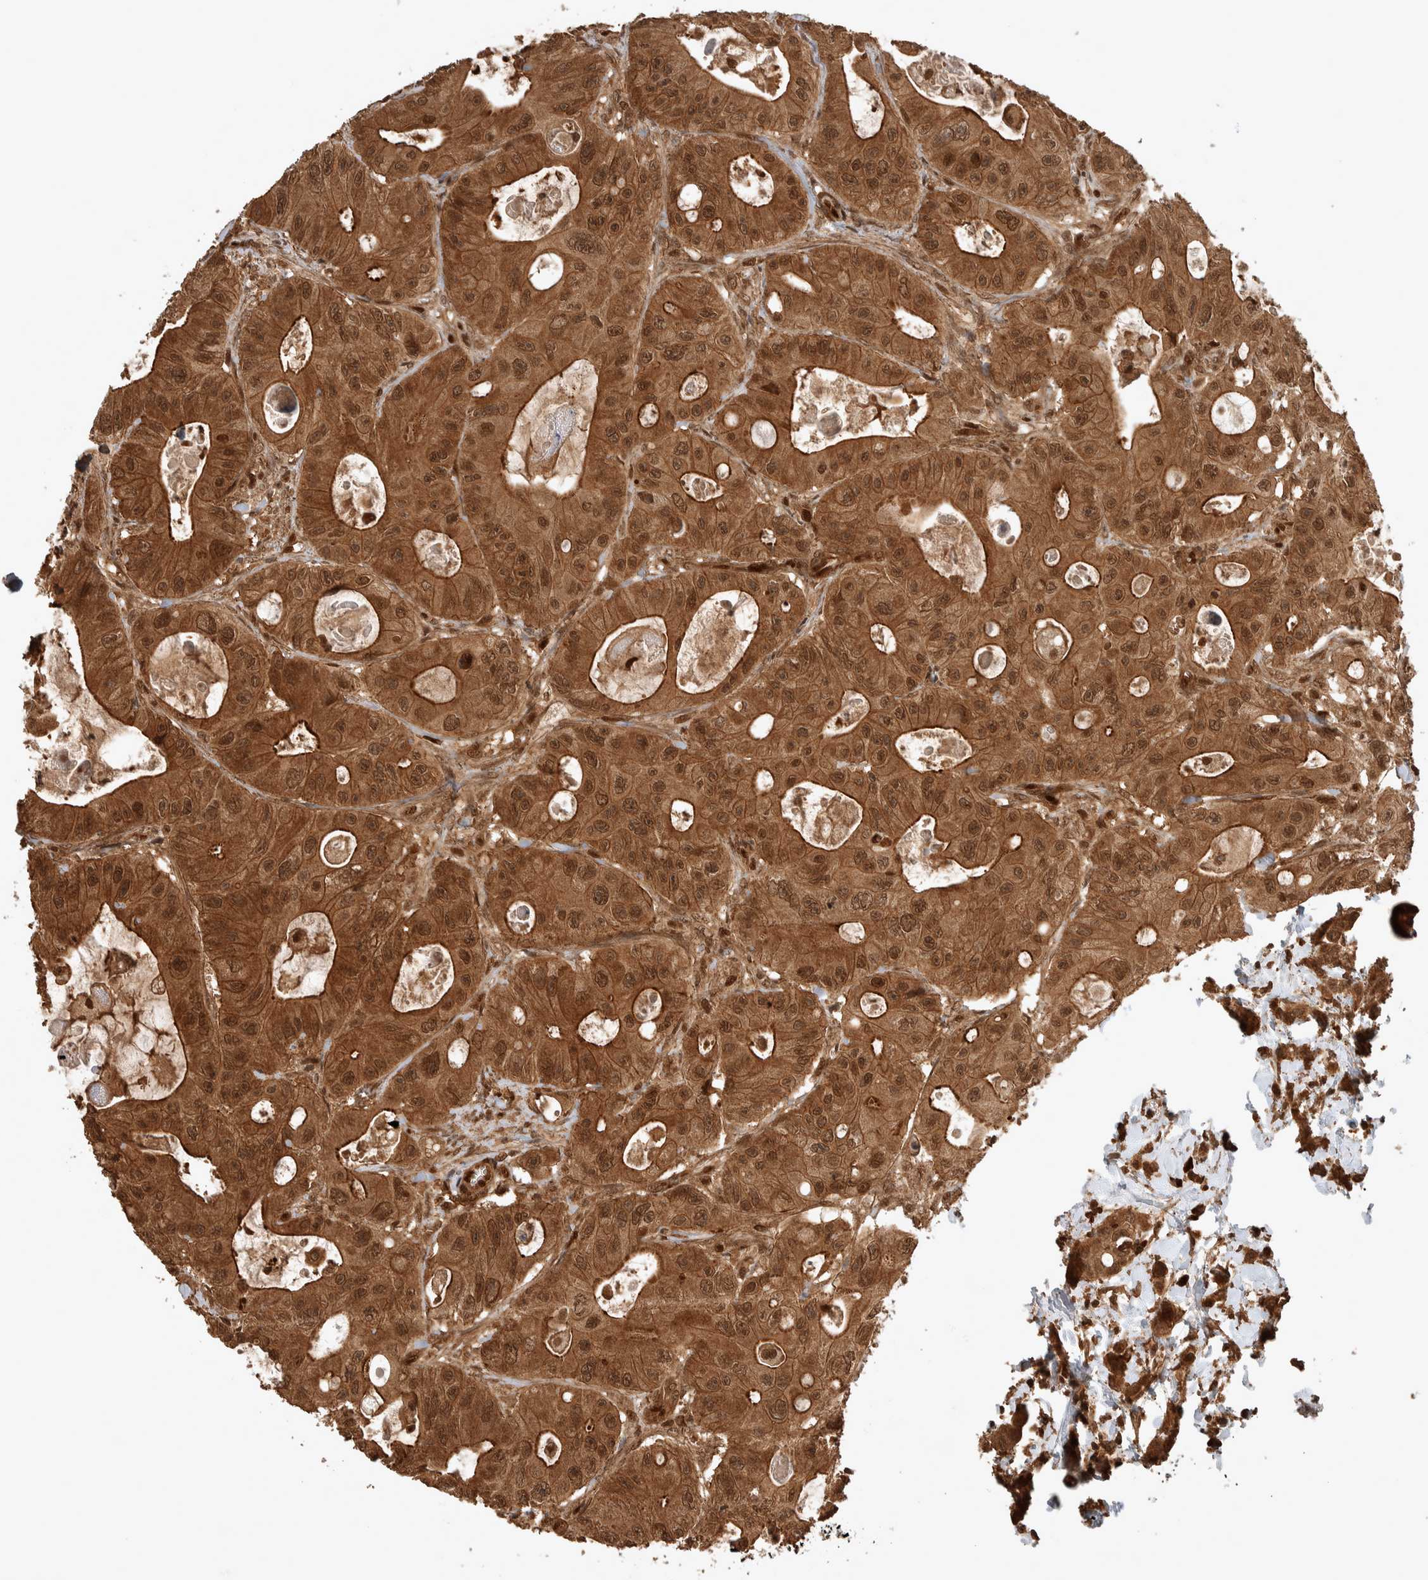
{"staining": {"intensity": "moderate", "quantity": ">75%", "location": "cytoplasmic/membranous,nuclear"}, "tissue": "colorectal cancer", "cell_type": "Tumor cells", "image_type": "cancer", "snomed": [{"axis": "morphology", "description": "Adenocarcinoma, NOS"}, {"axis": "topography", "description": "Colon"}], "caption": "Immunohistochemical staining of human colorectal cancer (adenocarcinoma) demonstrates medium levels of moderate cytoplasmic/membranous and nuclear protein positivity in approximately >75% of tumor cells.", "gene": "CNTROB", "patient": {"sex": "female", "age": 46}}